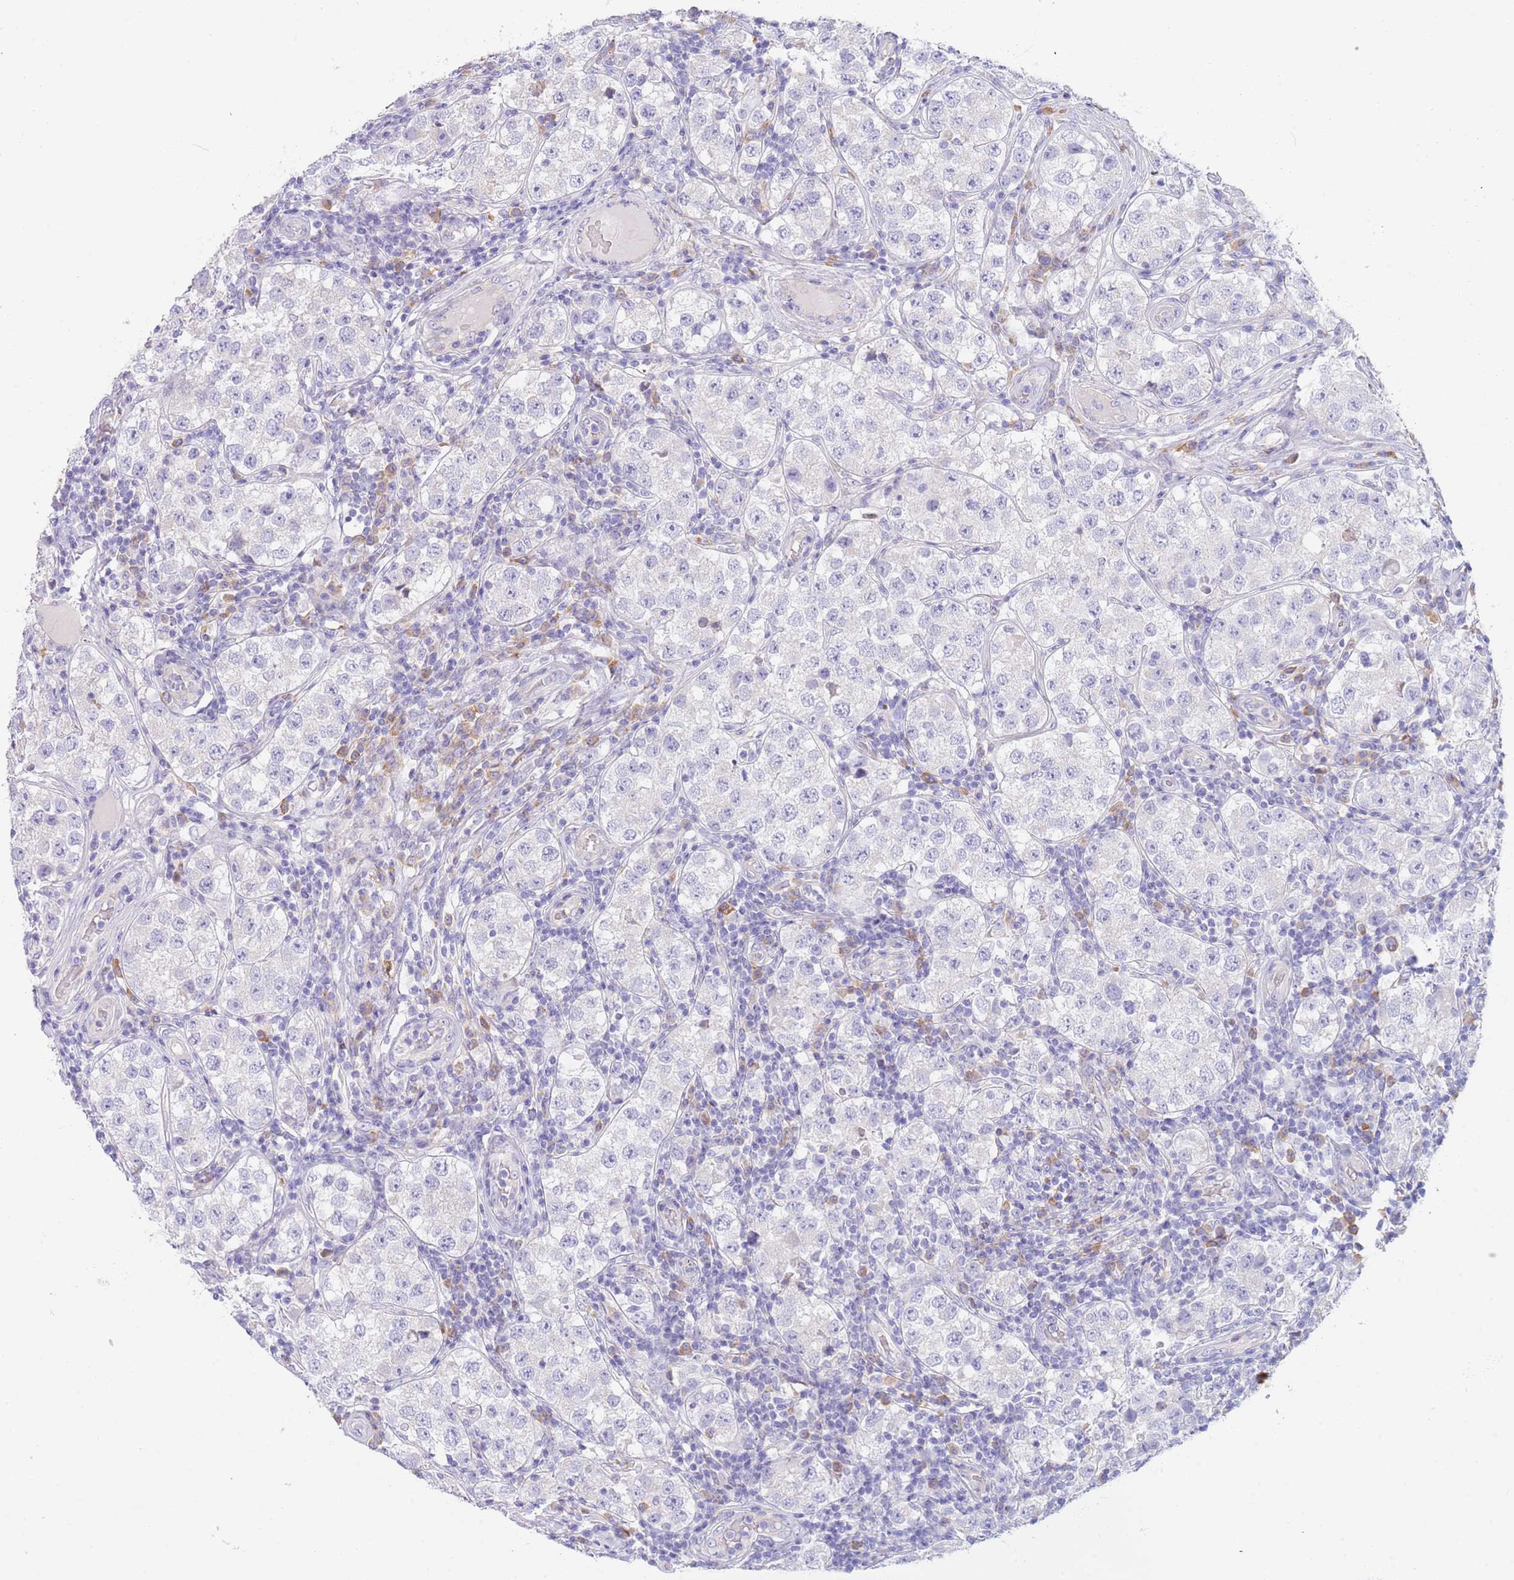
{"staining": {"intensity": "negative", "quantity": "none", "location": "none"}, "tissue": "testis cancer", "cell_type": "Tumor cells", "image_type": "cancer", "snomed": [{"axis": "morphology", "description": "Seminoma, NOS"}, {"axis": "topography", "description": "Testis"}], "caption": "Immunohistochemistry (IHC) of testis seminoma reveals no positivity in tumor cells.", "gene": "CCDC149", "patient": {"sex": "male", "age": 34}}